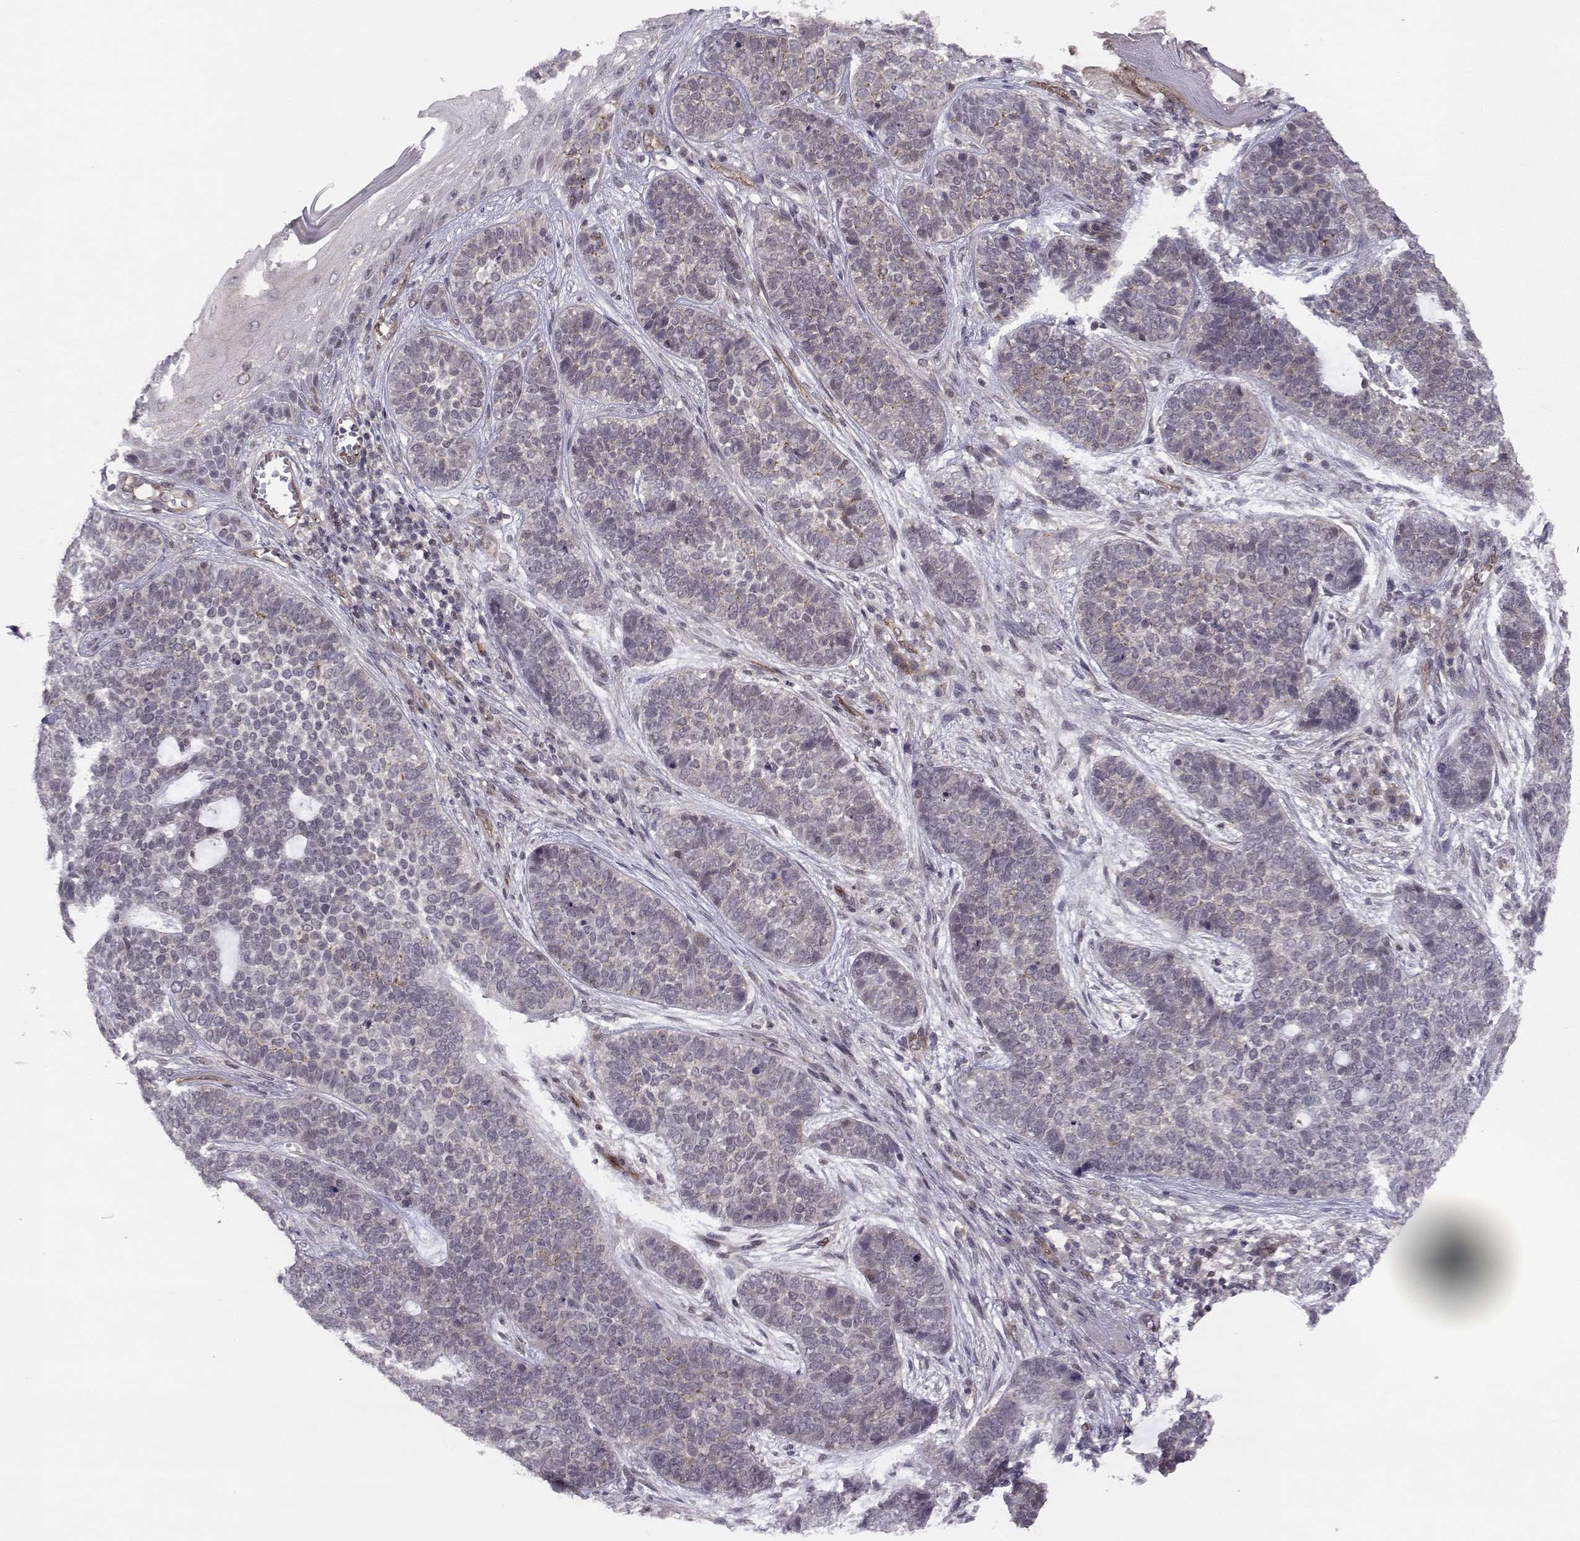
{"staining": {"intensity": "moderate", "quantity": "<25%", "location": "cytoplasmic/membranous"}, "tissue": "skin cancer", "cell_type": "Tumor cells", "image_type": "cancer", "snomed": [{"axis": "morphology", "description": "Basal cell carcinoma"}, {"axis": "topography", "description": "Skin"}], "caption": "This is a micrograph of immunohistochemistry staining of skin cancer, which shows moderate positivity in the cytoplasmic/membranous of tumor cells.", "gene": "KIF13B", "patient": {"sex": "female", "age": 69}}